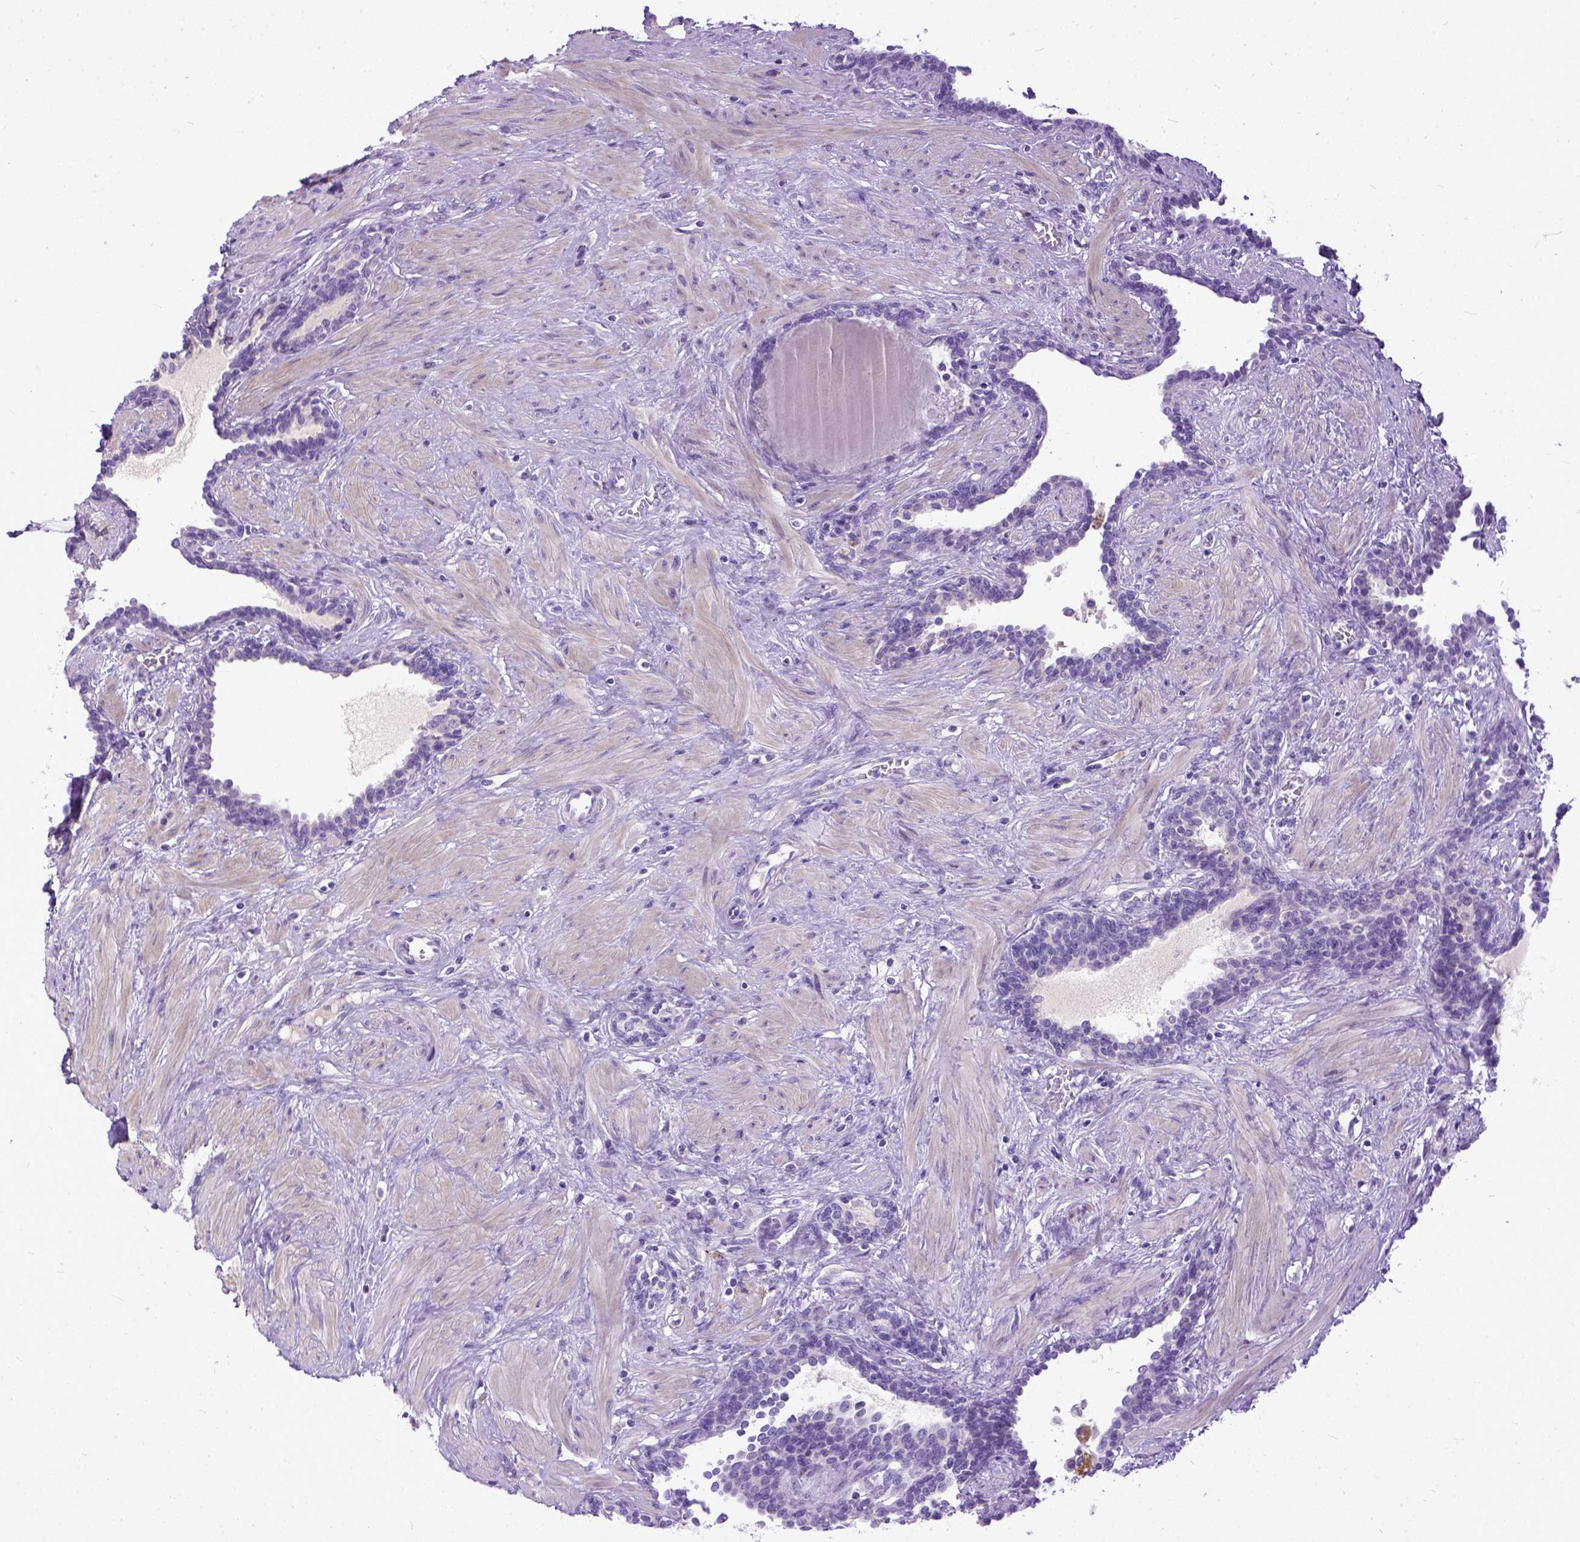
{"staining": {"intensity": "negative", "quantity": "none", "location": "none"}, "tissue": "prostate", "cell_type": "Glandular cells", "image_type": "normal", "snomed": [{"axis": "morphology", "description": "Normal tissue, NOS"}, {"axis": "topography", "description": "Prostate"}], "caption": "Immunohistochemical staining of unremarkable prostate reveals no significant staining in glandular cells.", "gene": "PLK5", "patient": {"sex": "male", "age": 55}}